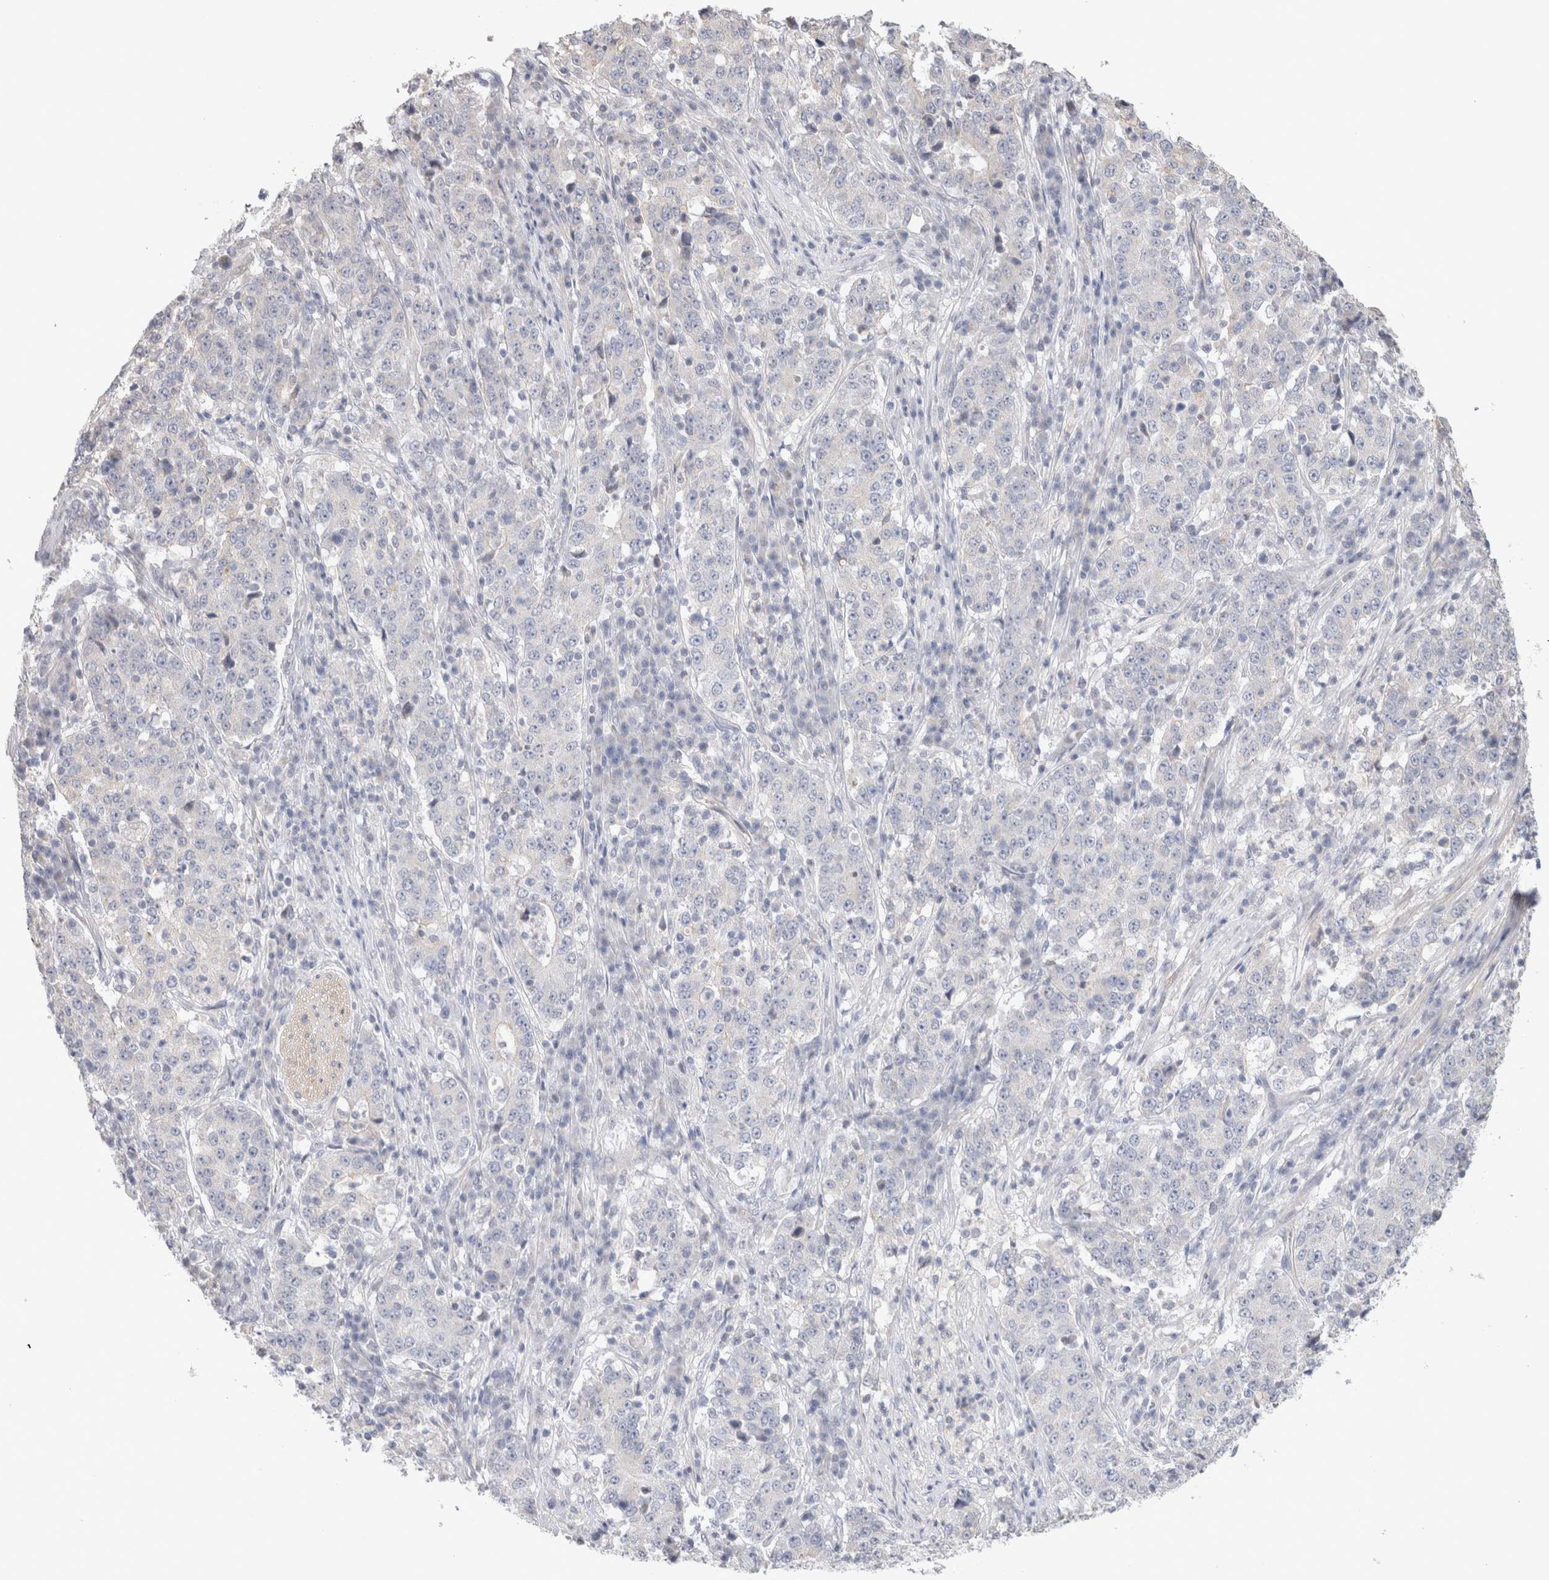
{"staining": {"intensity": "negative", "quantity": "none", "location": "none"}, "tissue": "stomach cancer", "cell_type": "Tumor cells", "image_type": "cancer", "snomed": [{"axis": "morphology", "description": "Adenocarcinoma, NOS"}, {"axis": "topography", "description": "Stomach"}], "caption": "This micrograph is of stomach cancer stained with IHC to label a protein in brown with the nuclei are counter-stained blue. There is no staining in tumor cells.", "gene": "DMD", "patient": {"sex": "male", "age": 59}}